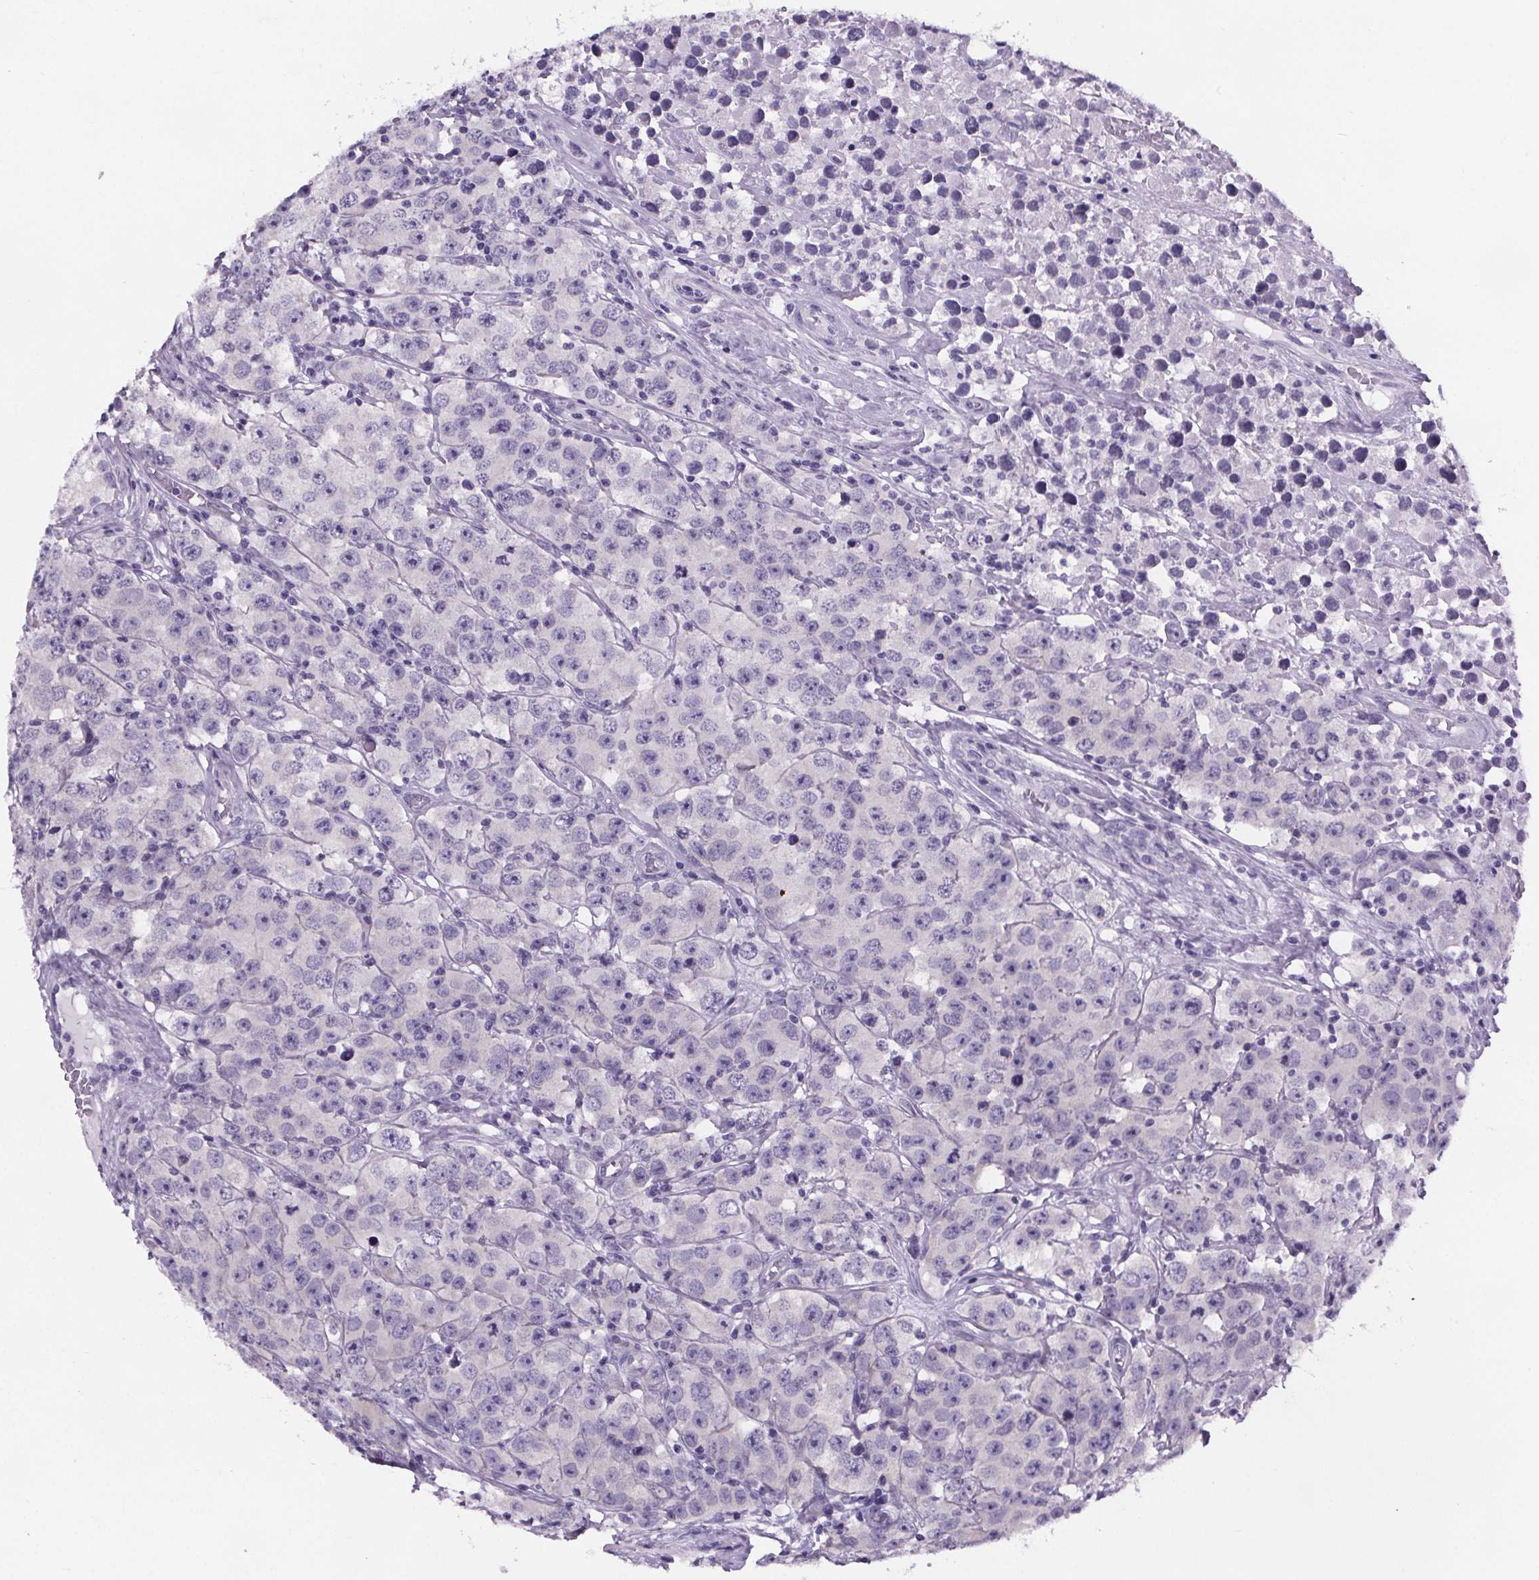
{"staining": {"intensity": "negative", "quantity": "none", "location": "none"}, "tissue": "testis cancer", "cell_type": "Tumor cells", "image_type": "cancer", "snomed": [{"axis": "morphology", "description": "Seminoma, NOS"}, {"axis": "topography", "description": "Testis"}], "caption": "A high-resolution image shows IHC staining of testis cancer, which shows no significant expression in tumor cells.", "gene": "CUBN", "patient": {"sex": "male", "age": 52}}